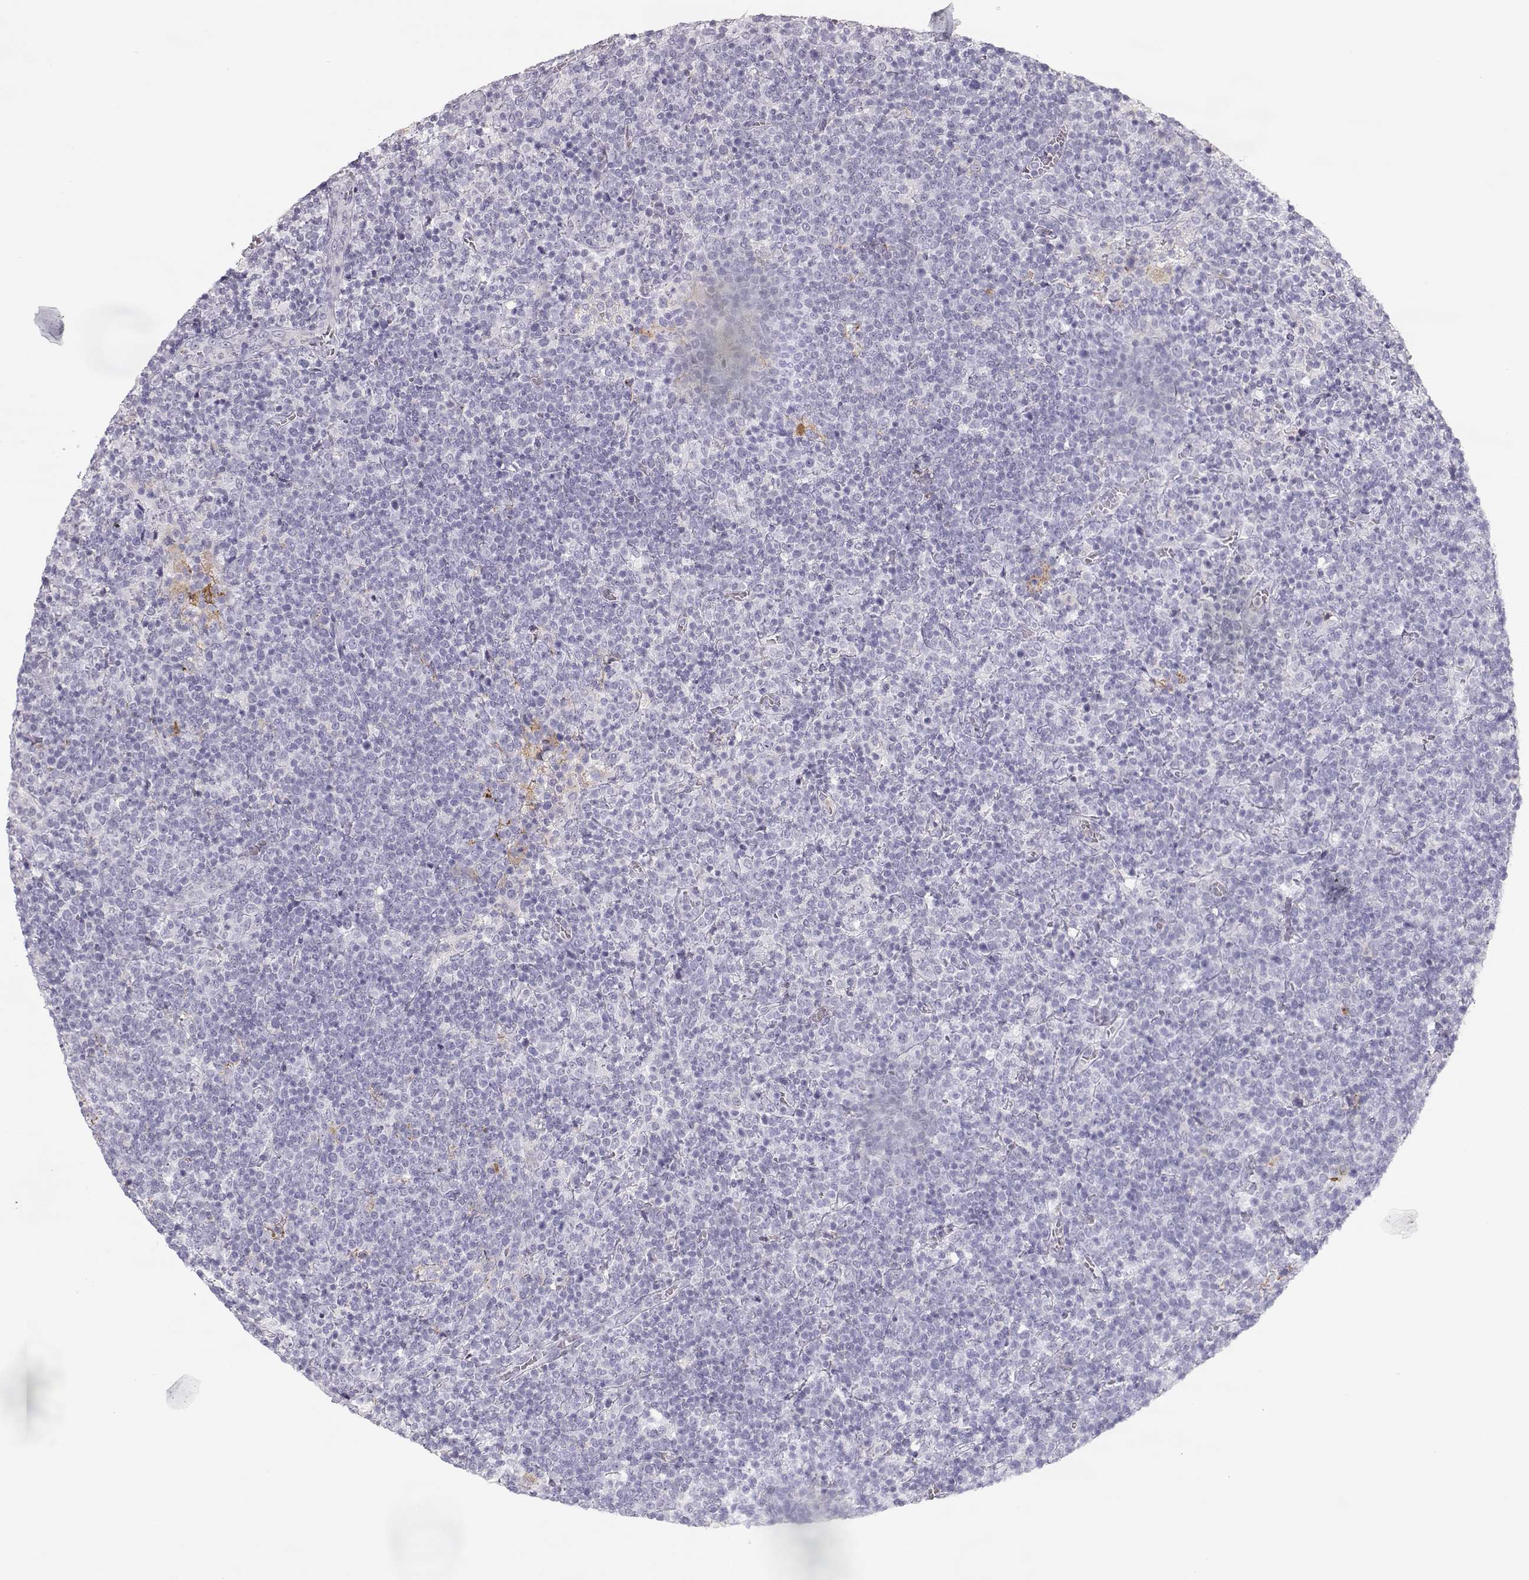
{"staining": {"intensity": "negative", "quantity": "none", "location": "none"}, "tissue": "lymphoma", "cell_type": "Tumor cells", "image_type": "cancer", "snomed": [{"axis": "morphology", "description": "Malignant lymphoma, non-Hodgkin's type, High grade"}, {"axis": "topography", "description": "Lymph node"}], "caption": "This histopathology image is of high-grade malignant lymphoma, non-Hodgkin's type stained with immunohistochemistry (IHC) to label a protein in brown with the nuclei are counter-stained blue. There is no expression in tumor cells.", "gene": "MIP", "patient": {"sex": "male", "age": 61}}